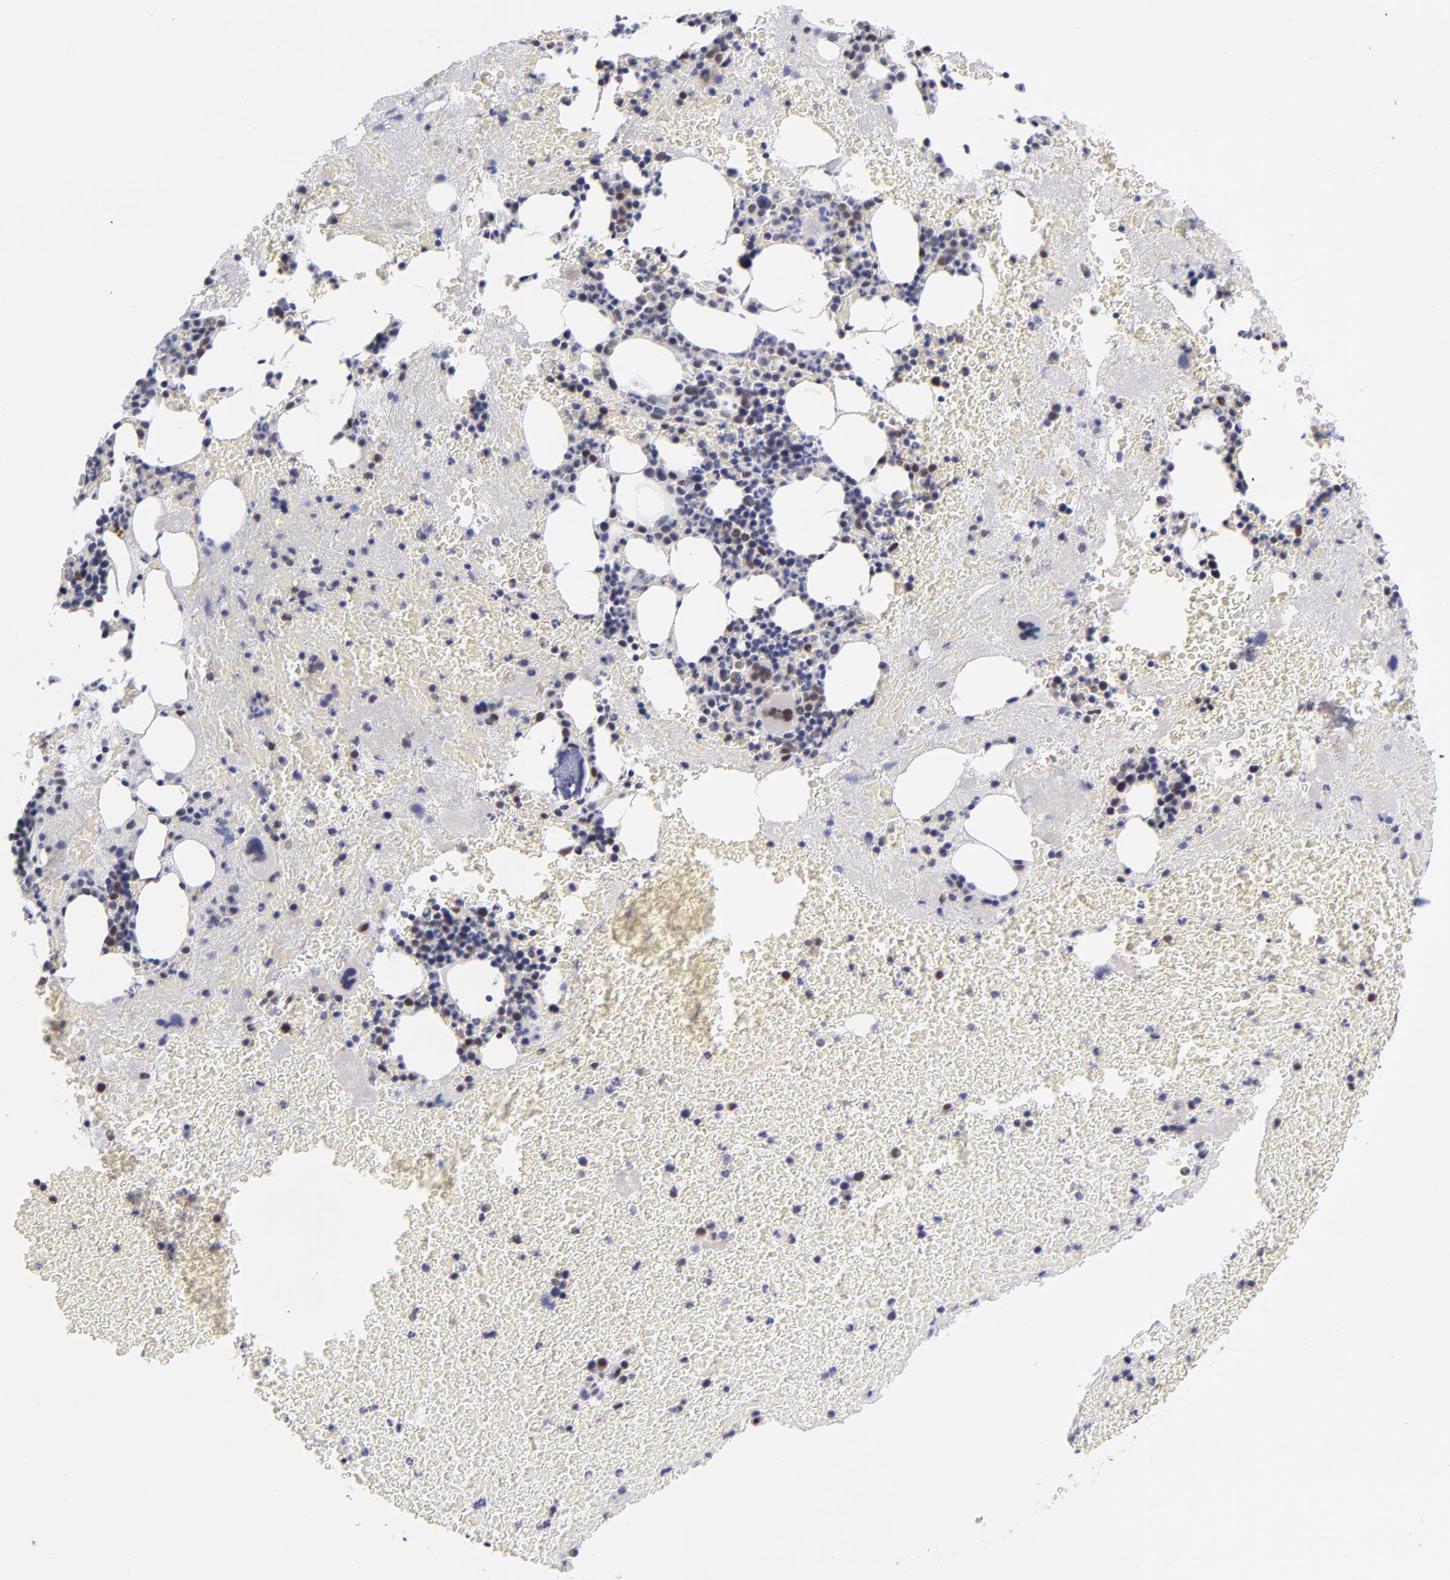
{"staining": {"intensity": "weak", "quantity": "<25%", "location": "cytoplasmic/membranous,nuclear"}, "tissue": "bone marrow", "cell_type": "Hematopoietic cells", "image_type": "normal", "snomed": [{"axis": "morphology", "description": "Normal tissue, NOS"}, {"axis": "topography", "description": "Bone marrow"}], "caption": "High magnification brightfield microscopy of normal bone marrow stained with DAB (3,3'-diaminobenzidine) (brown) and counterstained with hematoxylin (blue): hematopoietic cells show no significant positivity. The staining was performed using DAB to visualize the protein expression in brown, while the nuclei were stained in blue with hematoxylin (Magnification: 20x).", "gene": "UBE2E2", "patient": {"sex": "male", "age": 76}}